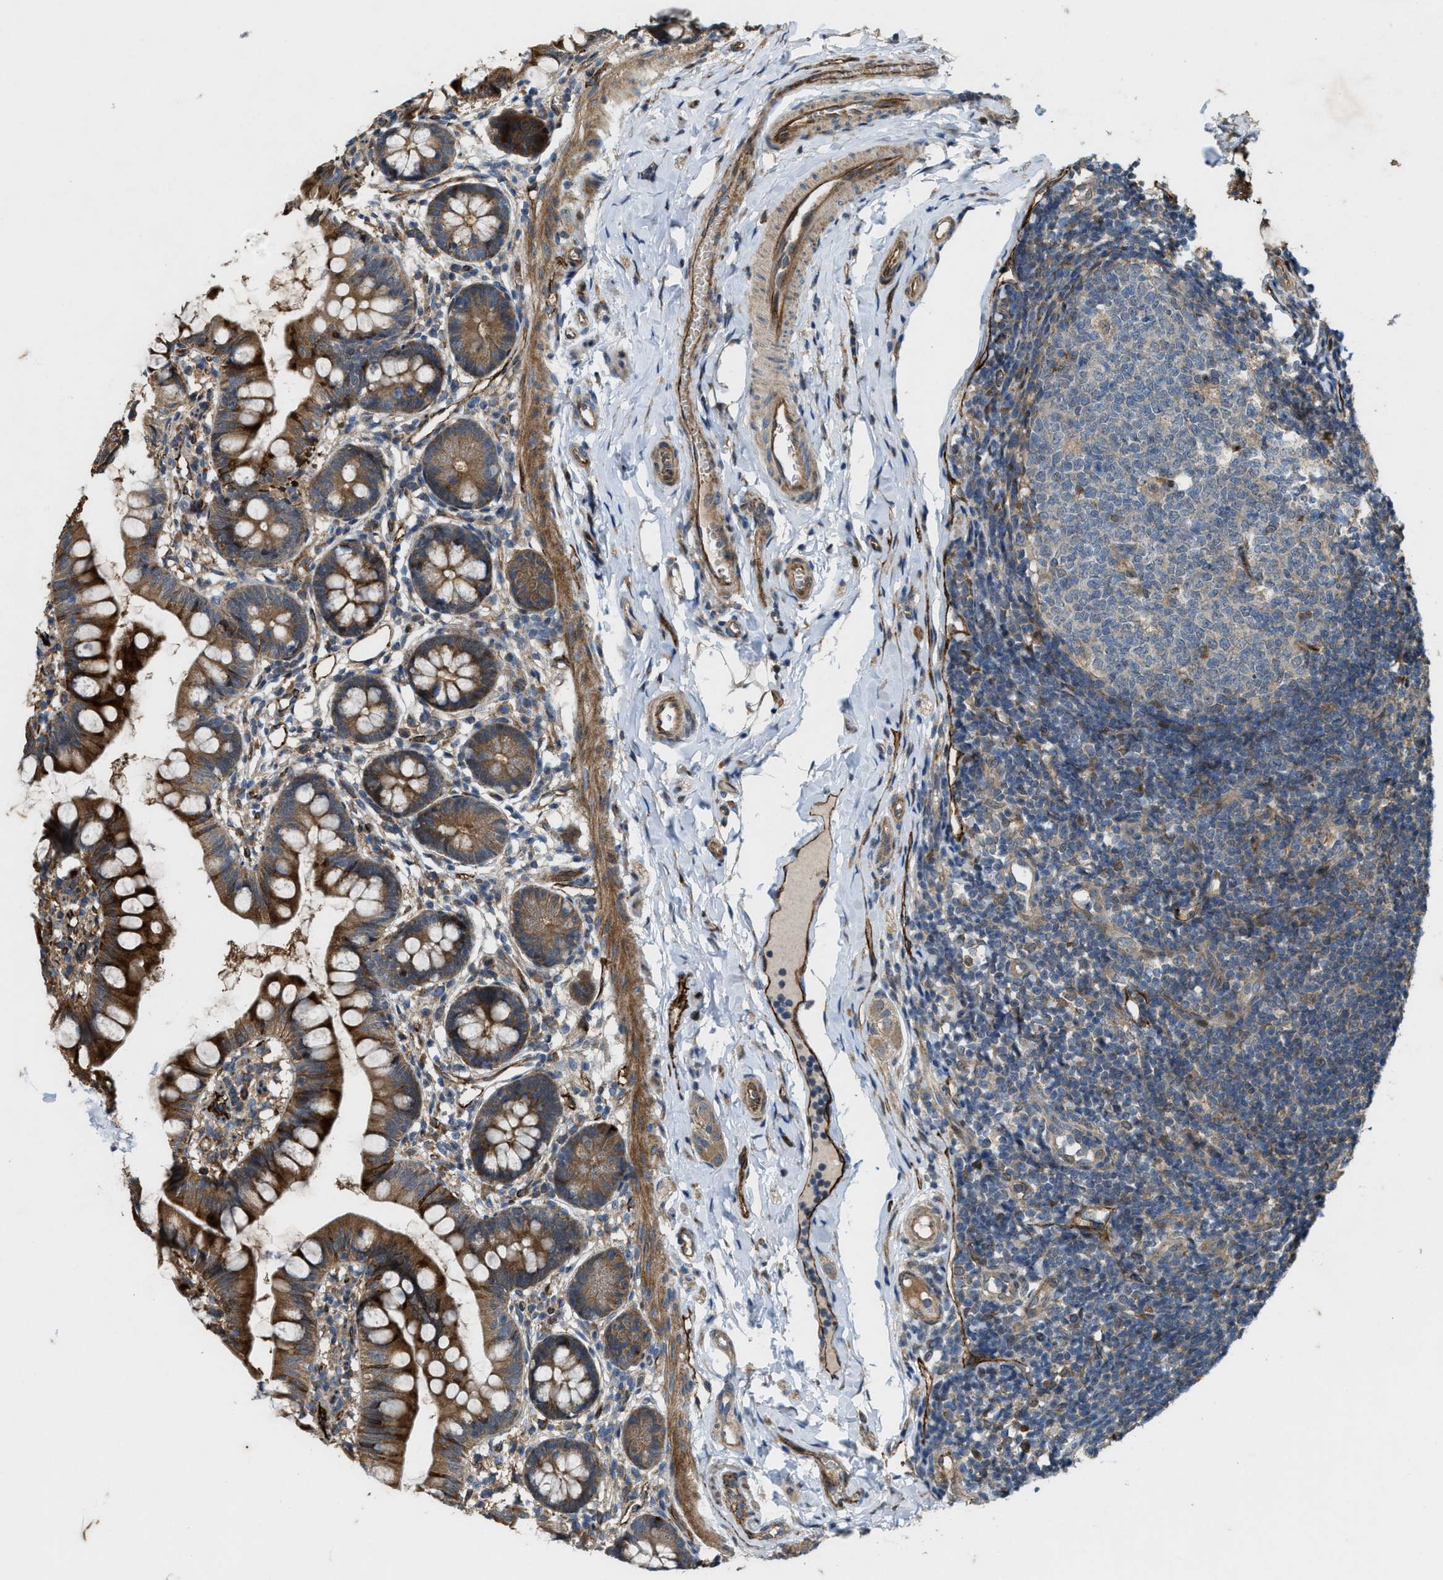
{"staining": {"intensity": "strong", "quantity": ">75%", "location": "cytoplasmic/membranous"}, "tissue": "small intestine", "cell_type": "Glandular cells", "image_type": "normal", "snomed": [{"axis": "morphology", "description": "Normal tissue, NOS"}, {"axis": "topography", "description": "Small intestine"}], "caption": "IHC staining of normal small intestine, which demonstrates high levels of strong cytoplasmic/membranous expression in approximately >75% of glandular cells indicating strong cytoplasmic/membranous protein positivity. The staining was performed using DAB (brown) for protein detection and nuclei were counterstained in hematoxylin (blue).", "gene": "LRRC72", "patient": {"sex": "male", "age": 7}}